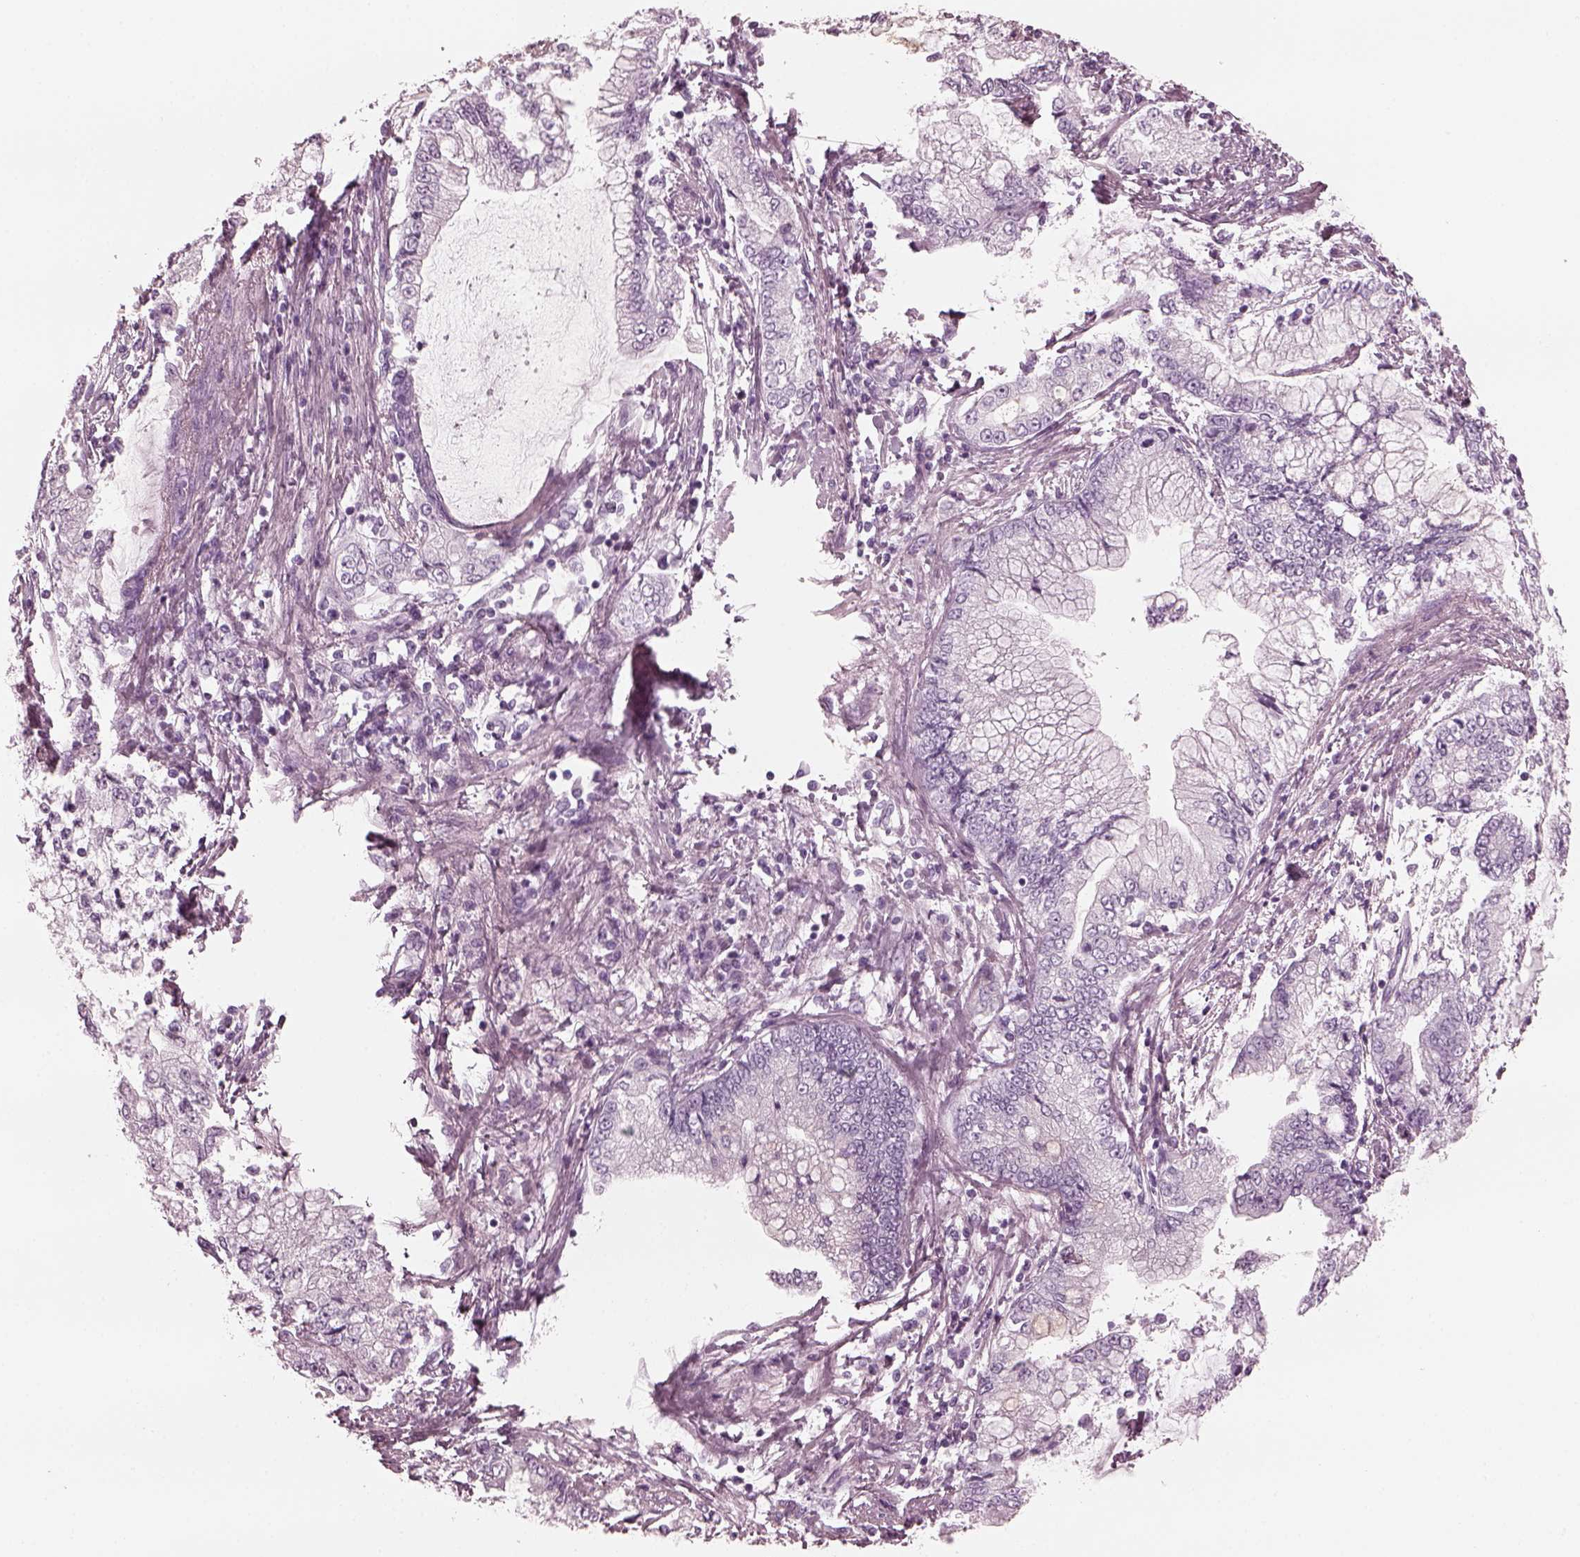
{"staining": {"intensity": "negative", "quantity": "none", "location": "none"}, "tissue": "stomach cancer", "cell_type": "Tumor cells", "image_type": "cancer", "snomed": [{"axis": "morphology", "description": "Adenocarcinoma, NOS"}, {"axis": "topography", "description": "Stomach, upper"}], "caption": "Immunohistochemistry (IHC) of stomach cancer shows no staining in tumor cells.", "gene": "GRM6", "patient": {"sex": "female", "age": 74}}